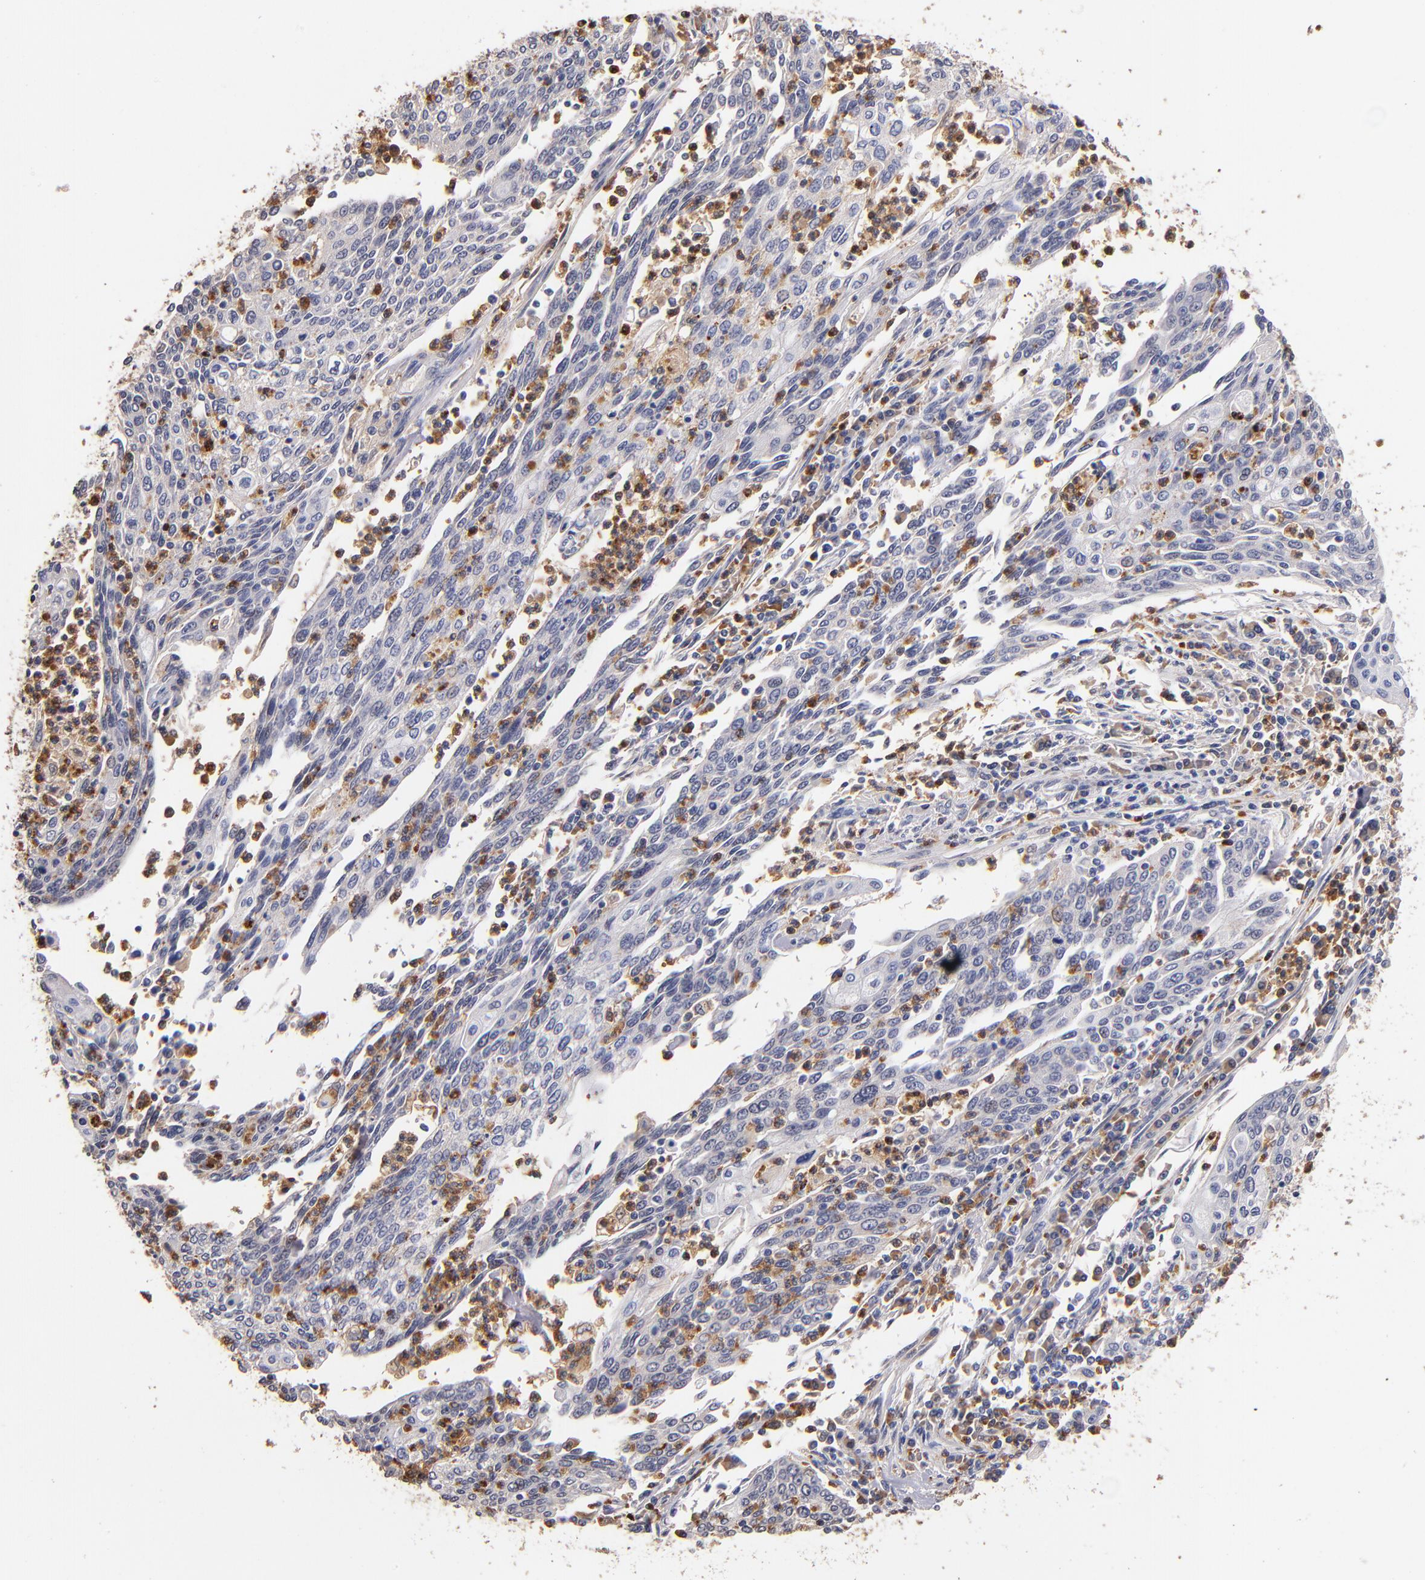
{"staining": {"intensity": "moderate", "quantity": "25%-75%", "location": "cytoplasmic/membranous"}, "tissue": "cervical cancer", "cell_type": "Tumor cells", "image_type": "cancer", "snomed": [{"axis": "morphology", "description": "Squamous cell carcinoma, NOS"}, {"axis": "topography", "description": "Cervix"}], "caption": "Brown immunohistochemical staining in cervical cancer (squamous cell carcinoma) reveals moderate cytoplasmic/membranous expression in about 25%-75% of tumor cells.", "gene": "TTLL12", "patient": {"sex": "female", "age": 40}}